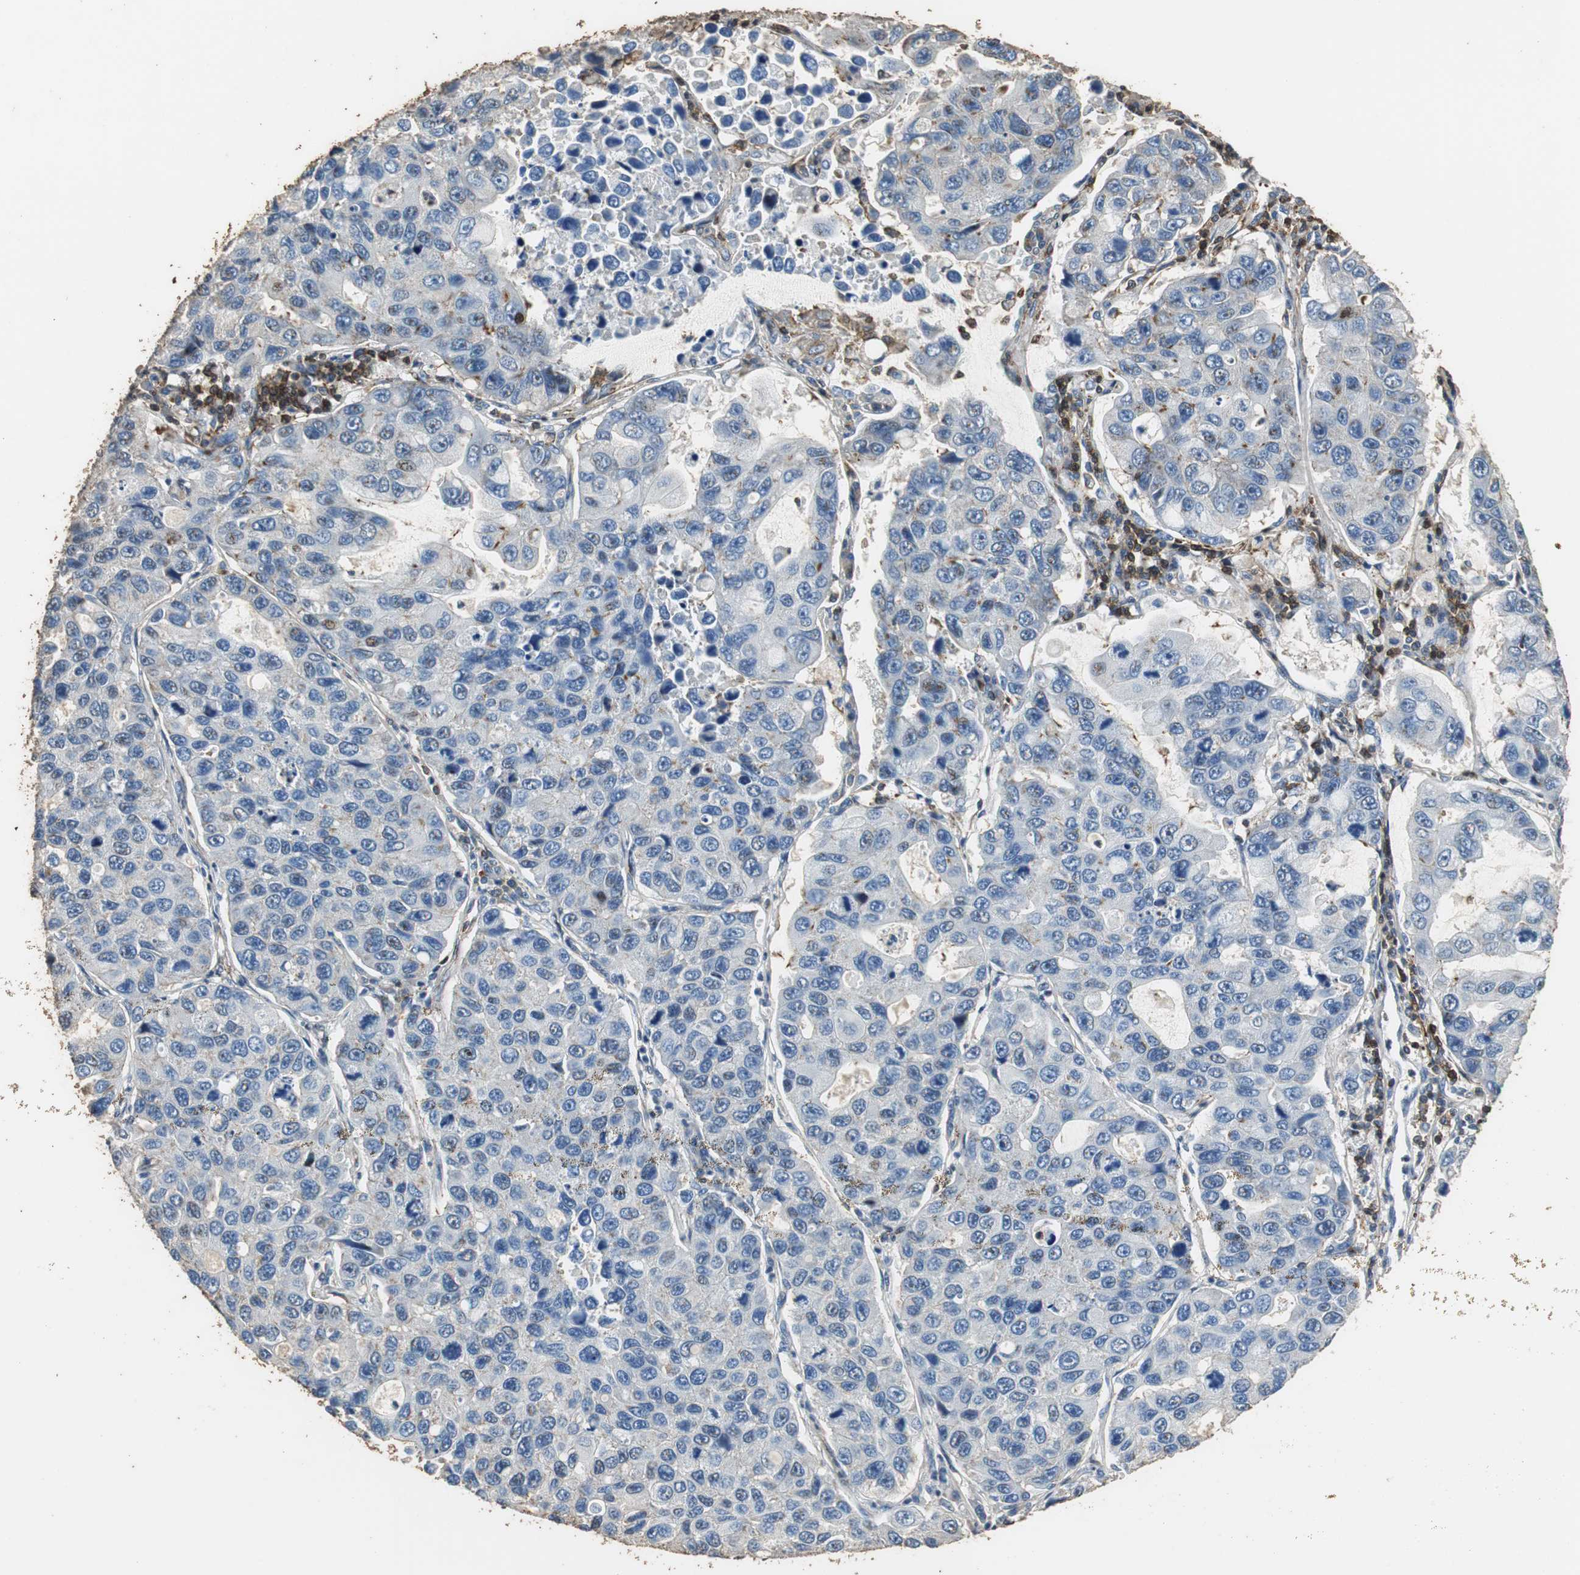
{"staining": {"intensity": "negative", "quantity": "none", "location": "none"}, "tissue": "lung cancer", "cell_type": "Tumor cells", "image_type": "cancer", "snomed": [{"axis": "morphology", "description": "Adenocarcinoma, NOS"}, {"axis": "topography", "description": "Lung"}], "caption": "A histopathology image of human lung adenocarcinoma is negative for staining in tumor cells.", "gene": "PRKRA", "patient": {"sex": "male", "age": 64}}